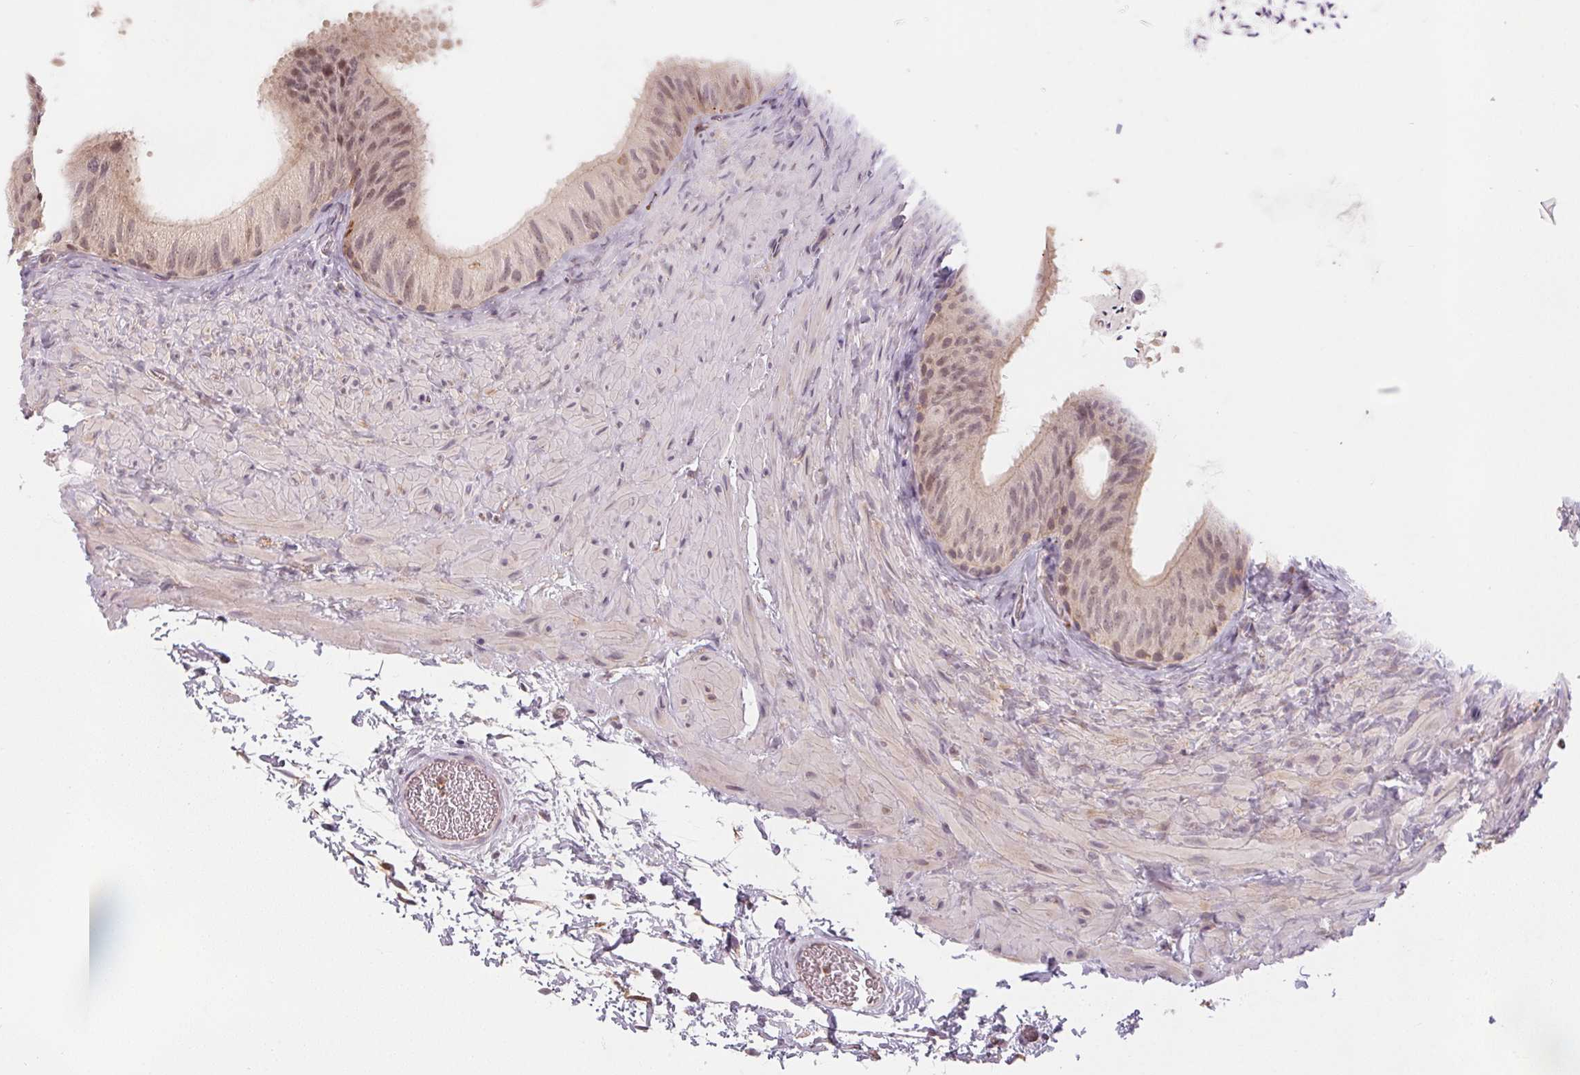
{"staining": {"intensity": "weak", "quantity": "<25%", "location": "cytoplasmic/membranous,nuclear"}, "tissue": "epididymis", "cell_type": "Glandular cells", "image_type": "normal", "snomed": [{"axis": "morphology", "description": "Normal tissue, NOS"}, {"axis": "topography", "description": "Epididymis, spermatic cord, NOS"}, {"axis": "topography", "description": "Epididymis"}], "caption": "The immunohistochemistry micrograph has no significant staining in glandular cells of epididymis.", "gene": "NCOA4", "patient": {"sex": "male", "age": 31}}